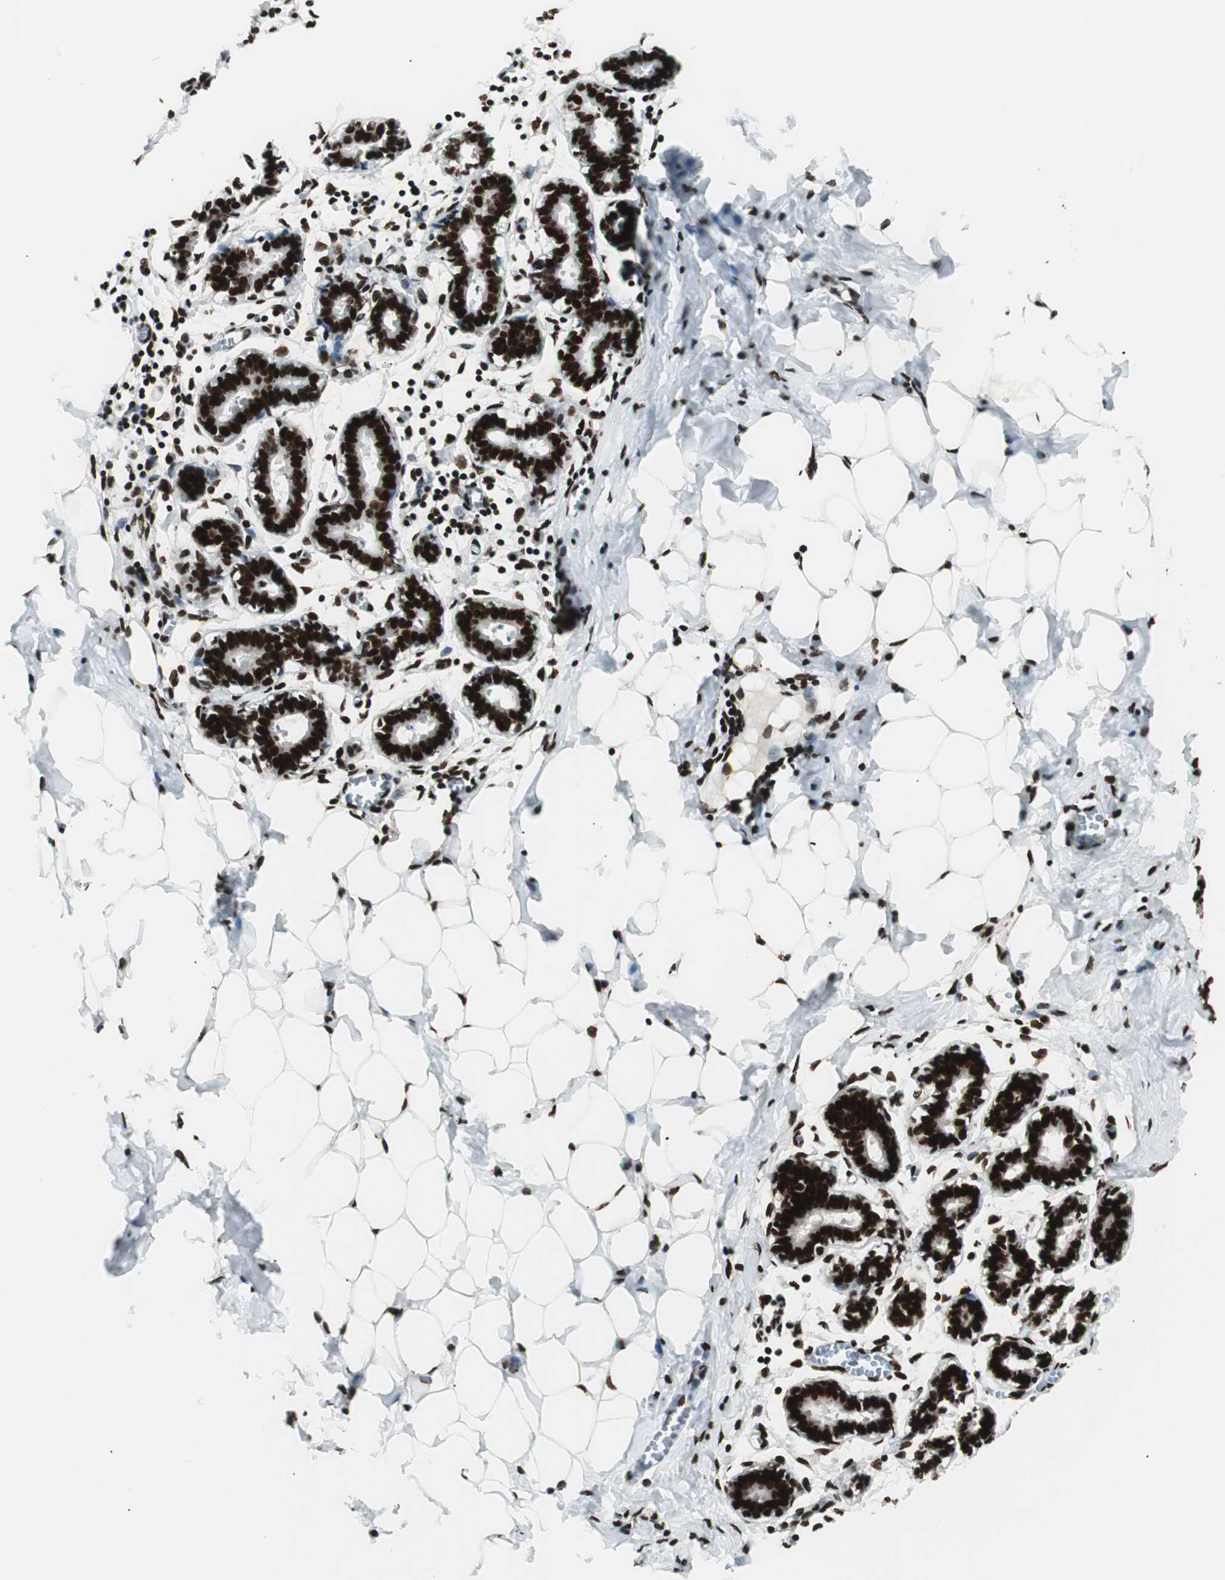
{"staining": {"intensity": "strong", "quantity": ">75%", "location": "nuclear"}, "tissue": "breast", "cell_type": "Adipocytes", "image_type": "normal", "snomed": [{"axis": "morphology", "description": "Normal tissue, NOS"}, {"axis": "topography", "description": "Breast"}], "caption": "Adipocytes show high levels of strong nuclear positivity in about >75% of cells in normal human breast. (Brightfield microscopy of DAB IHC at high magnification).", "gene": "EWSR1", "patient": {"sex": "female", "age": 27}}